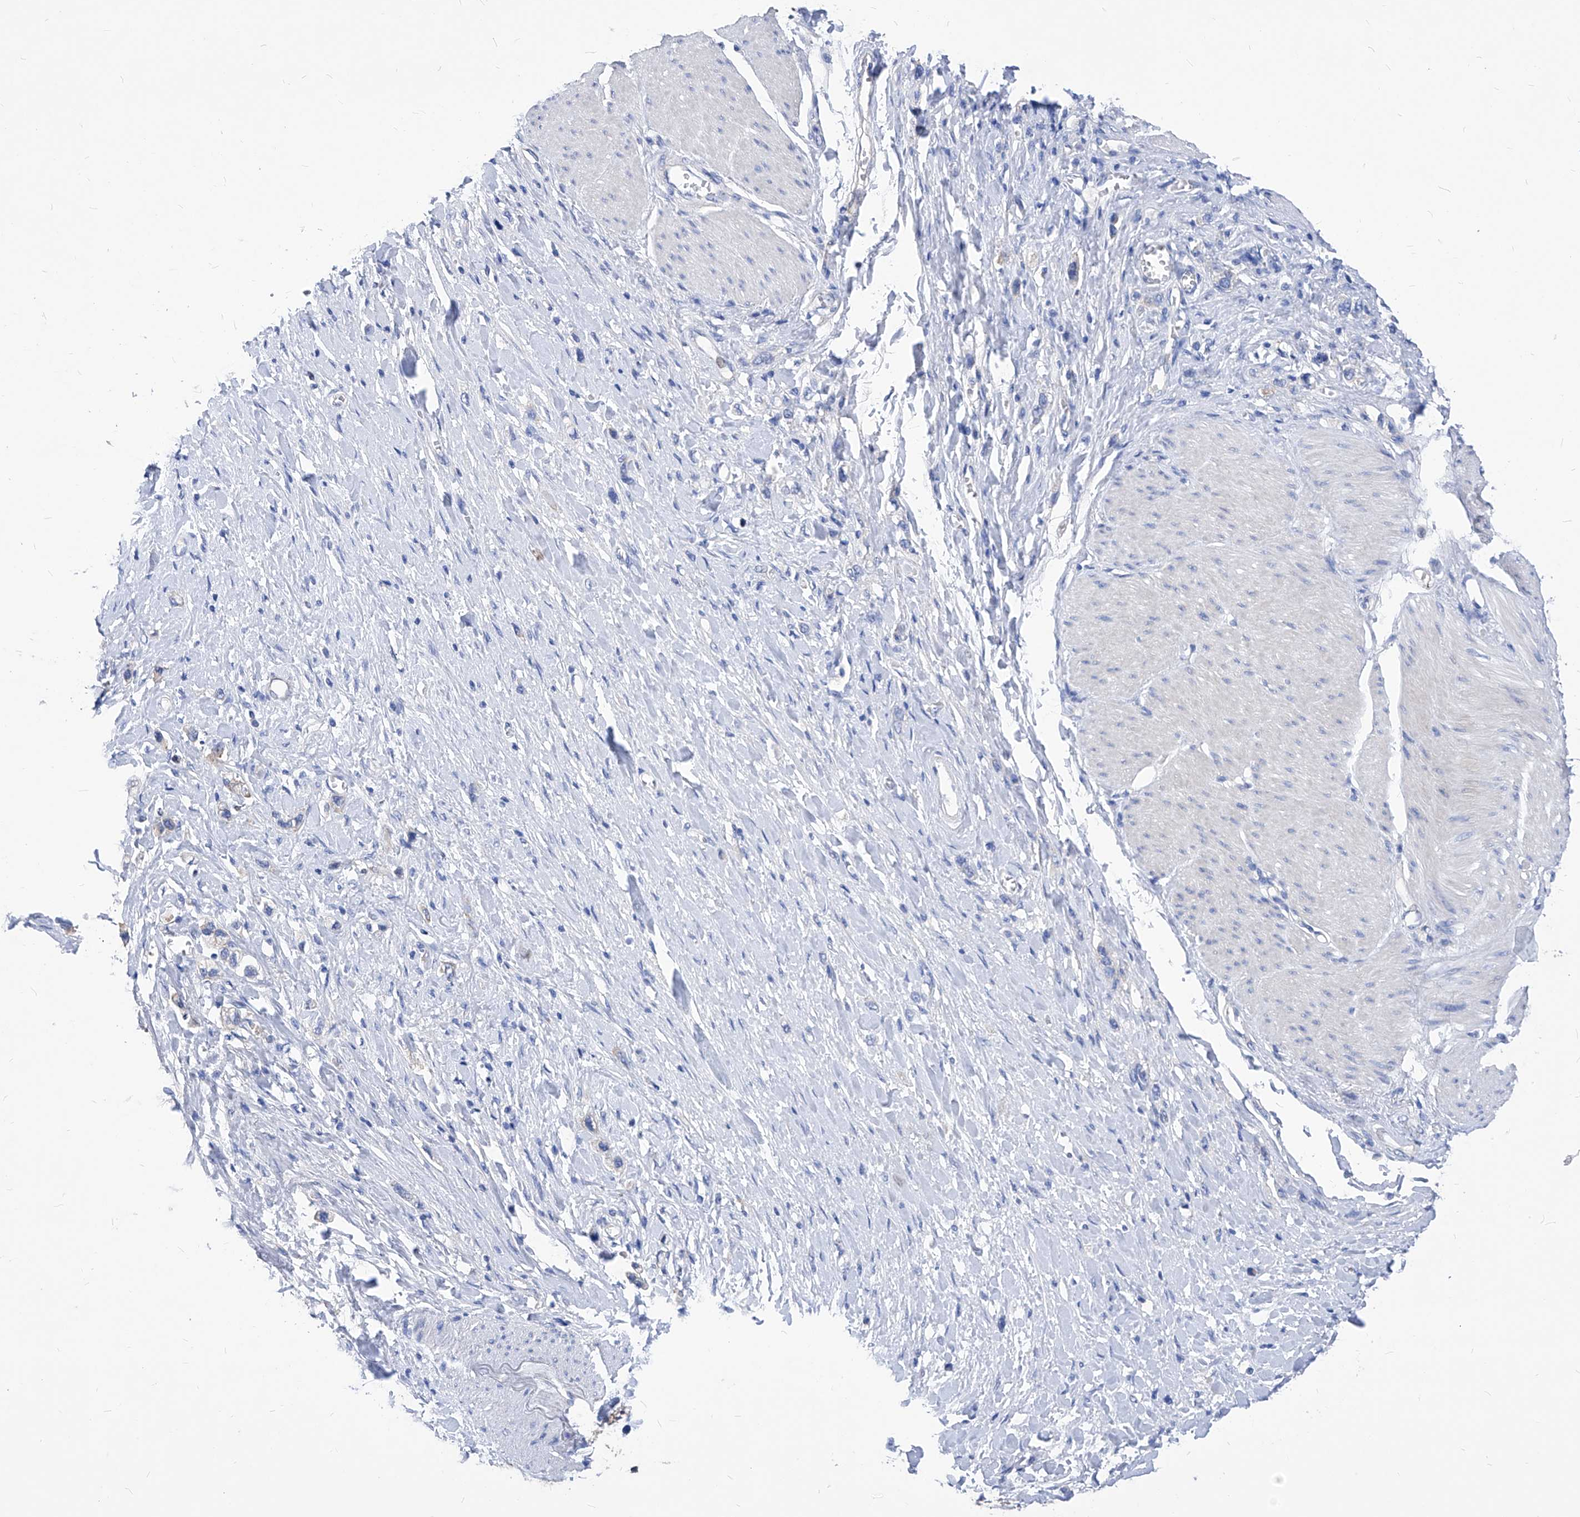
{"staining": {"intensity": "negative", "quantity": "none", "location": "none"}, "tissue": "stomach cancer", "cell_type": "Tumor cells", "image_type": "cancer", "snomed": [{"axis": "morphology", "description": "Adenocarcinoma, NOS"}, {"axis": "topography", "description": "Stomach"}], "caption": "This is an IHC photomicrograph of stomach adenocarcinoma. There is no expression in tumor cells.", "gene": "XPNPEP1", "patient": {"sex": "female", "age": 65}}